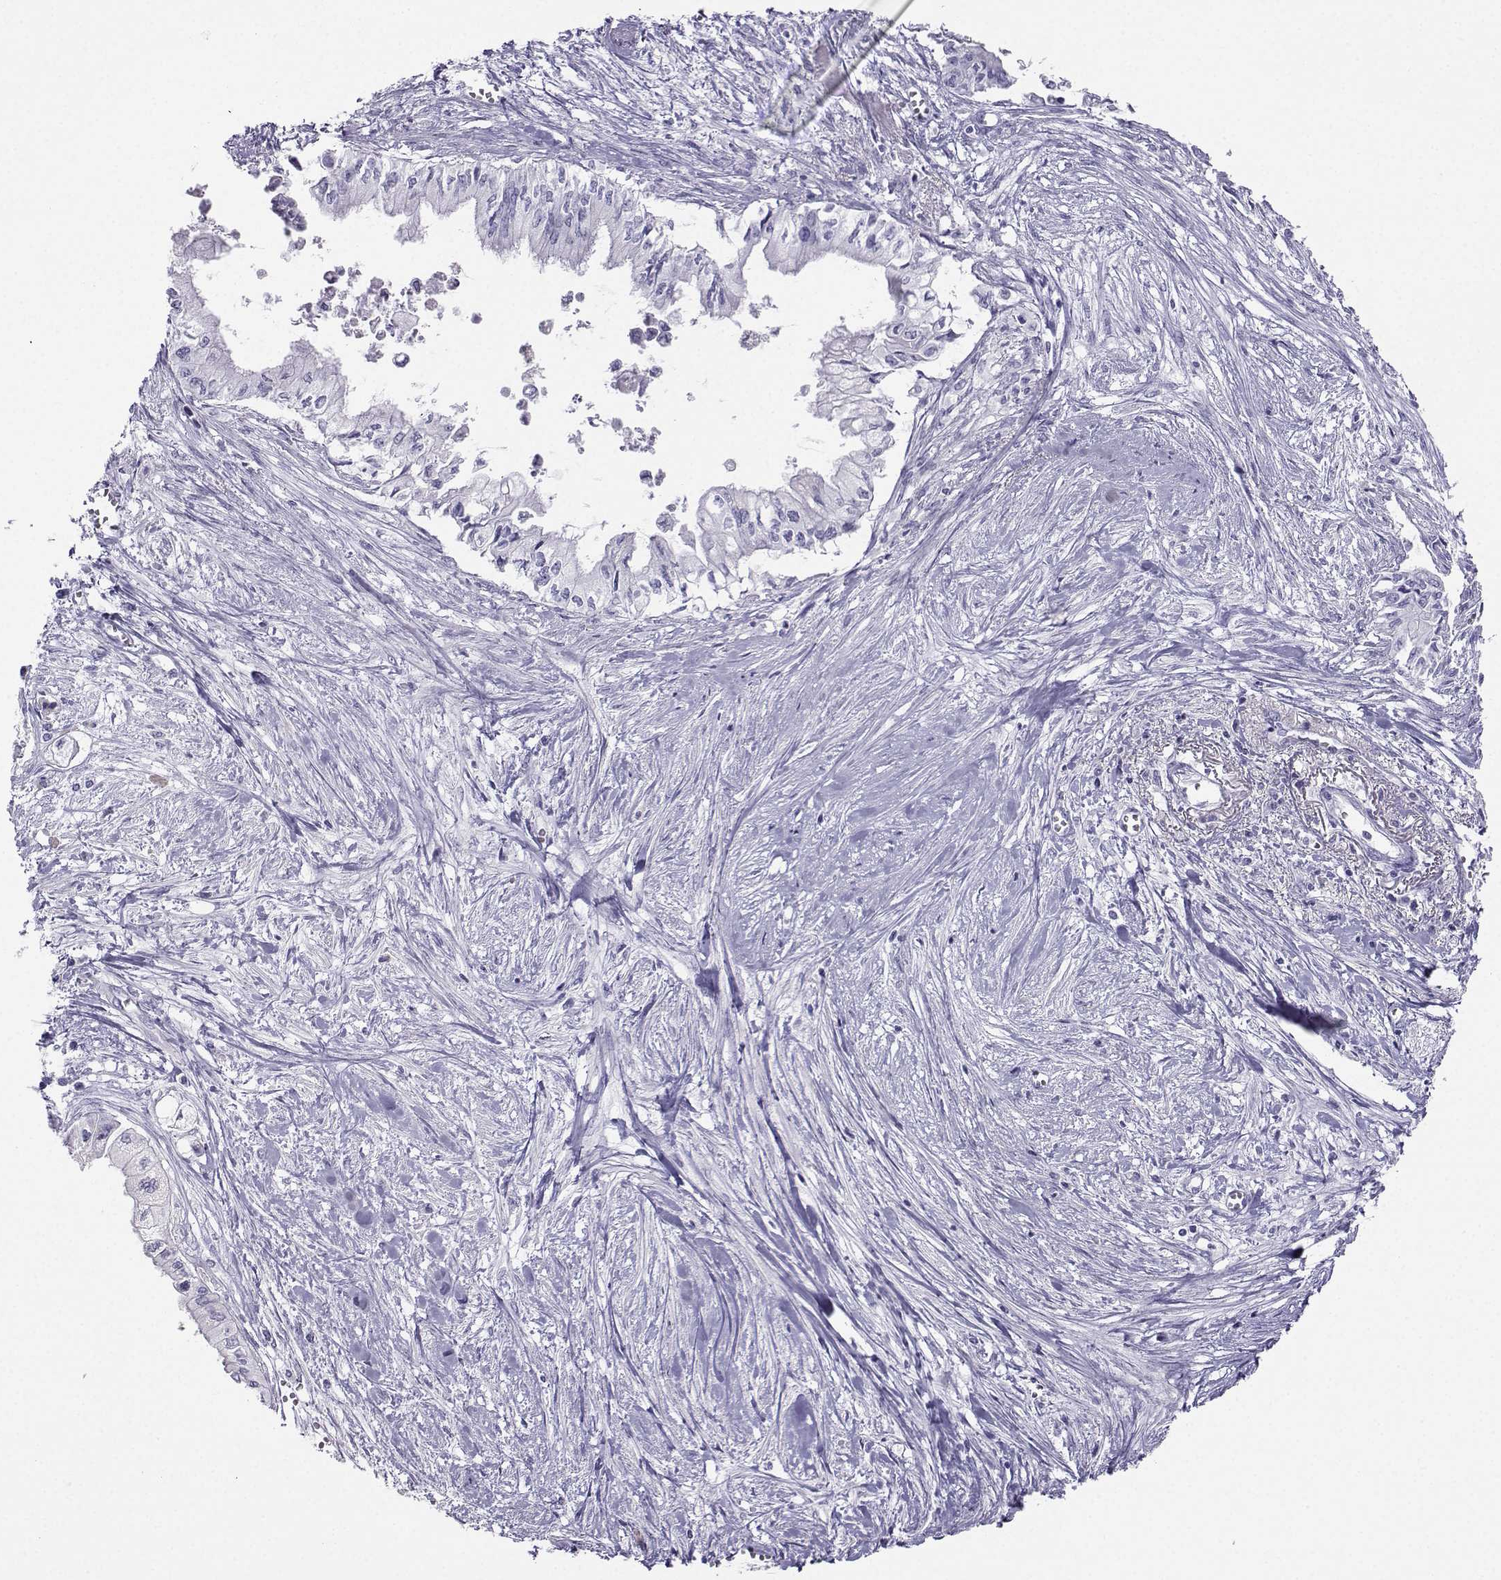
{"staining": {"intensity": "negative", "quantity": "none", "location": "none"}, "tissue": "pancreatic cancer", "cell_type": "Tumor cells", "image_type": "cancer", "snomed": [{"axis": "morphology", "description": "Adenocarcinoma, NOS"}, {"axis": "topography", "description": "Pancreas"}], "caption": "IHC of human pancreatic cancer demonstrates no positivity in tumor cells.", "gene": "FBXO24", "patient": {"sex": "female", "age": 61}}